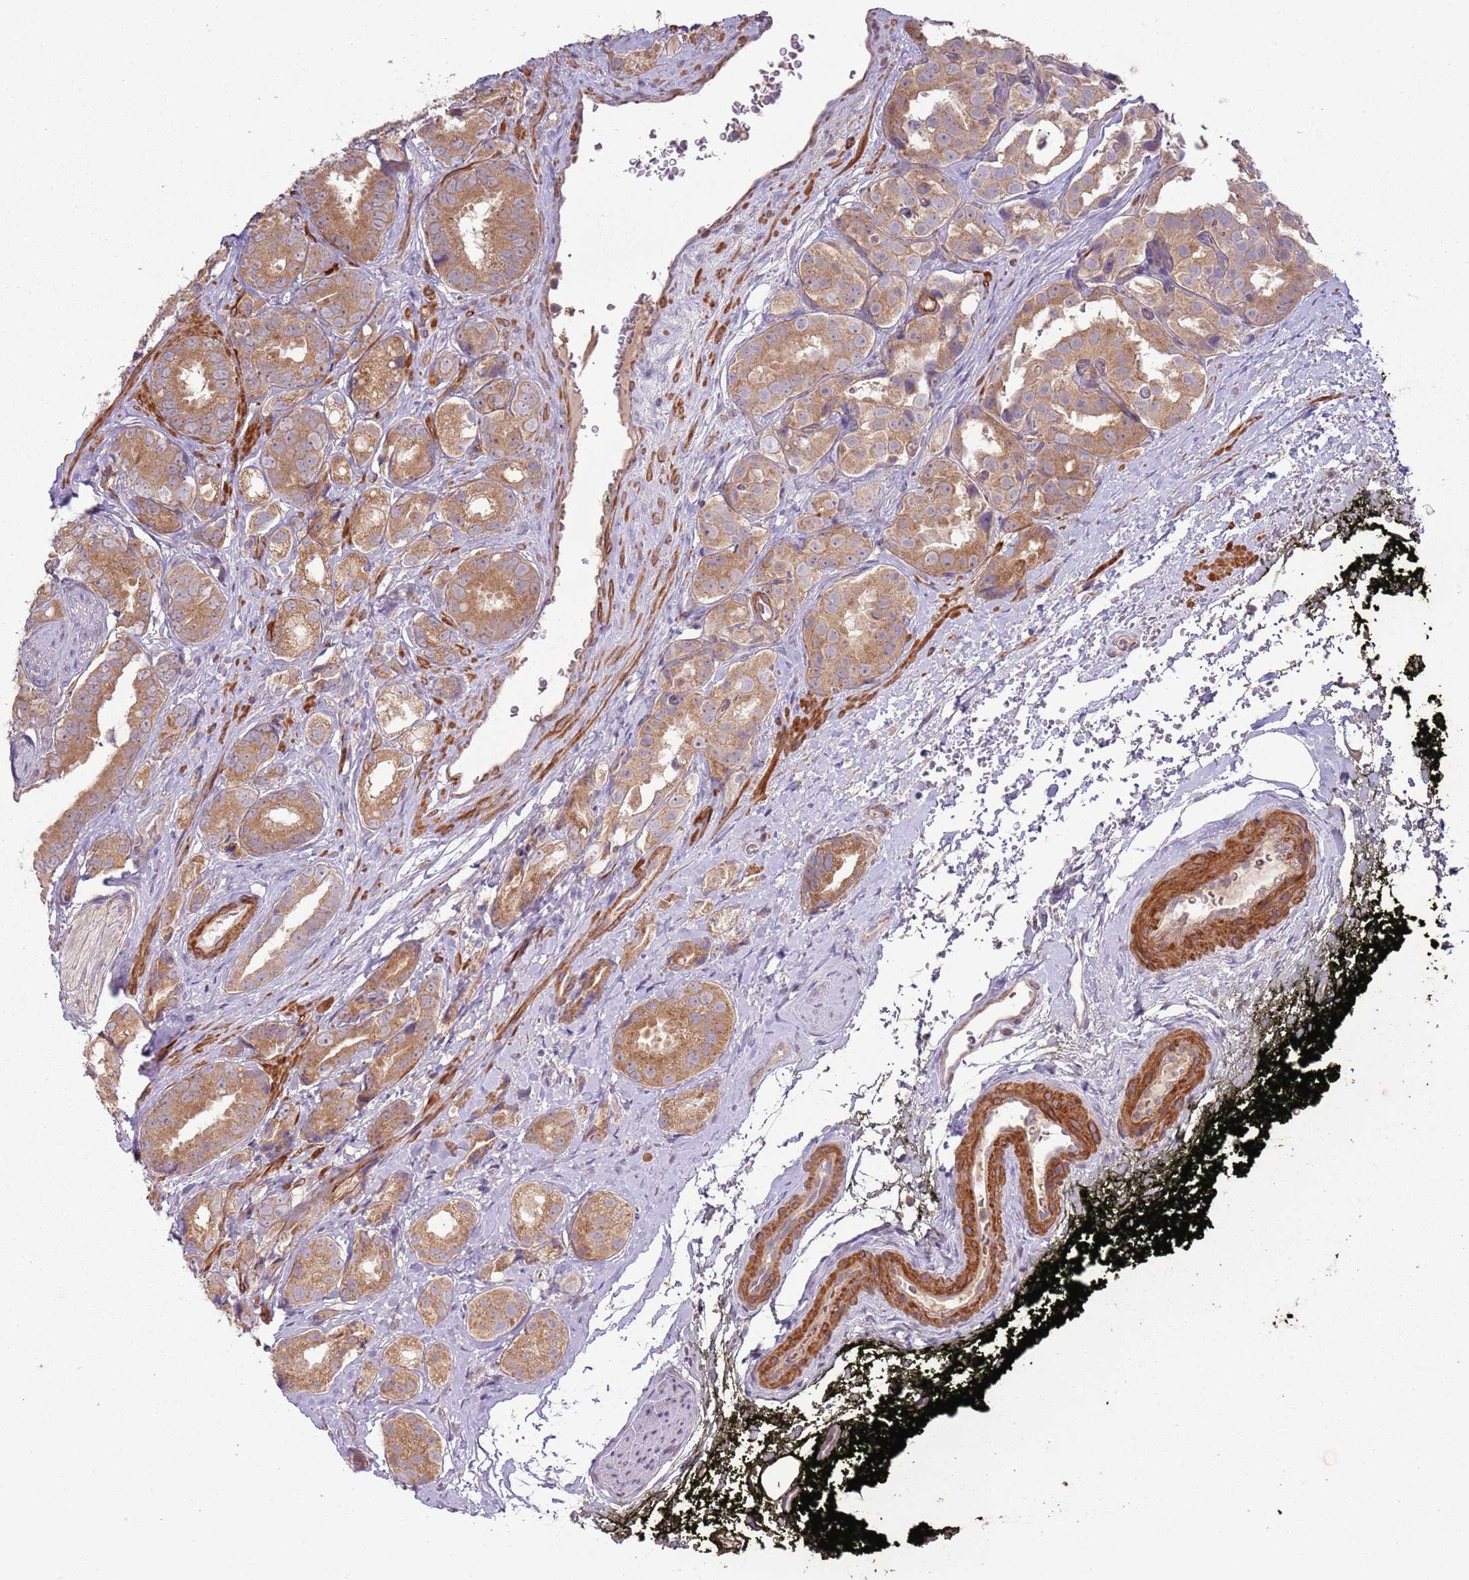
{"staining": {"intensity": "moderate", "quantity": ">75%", "location": "cytoplasmic/membranous"}, "tissue": "prostate cancer", "cell_type": "Tumor cells", "image_type": "cancer", "snomed": [{"axis": "morphology", "description": "Adenocarcinoma, High grade"}, {"axis": "topography", "description": "Prostate"}], "caption": "Tumor cells reveal medium levels of moderate cytoplasmic/membranous staining in about >75% of cells in prostate cancer.", "gene": "DTD2", "patient": {"sex": "male", "age": 71}}